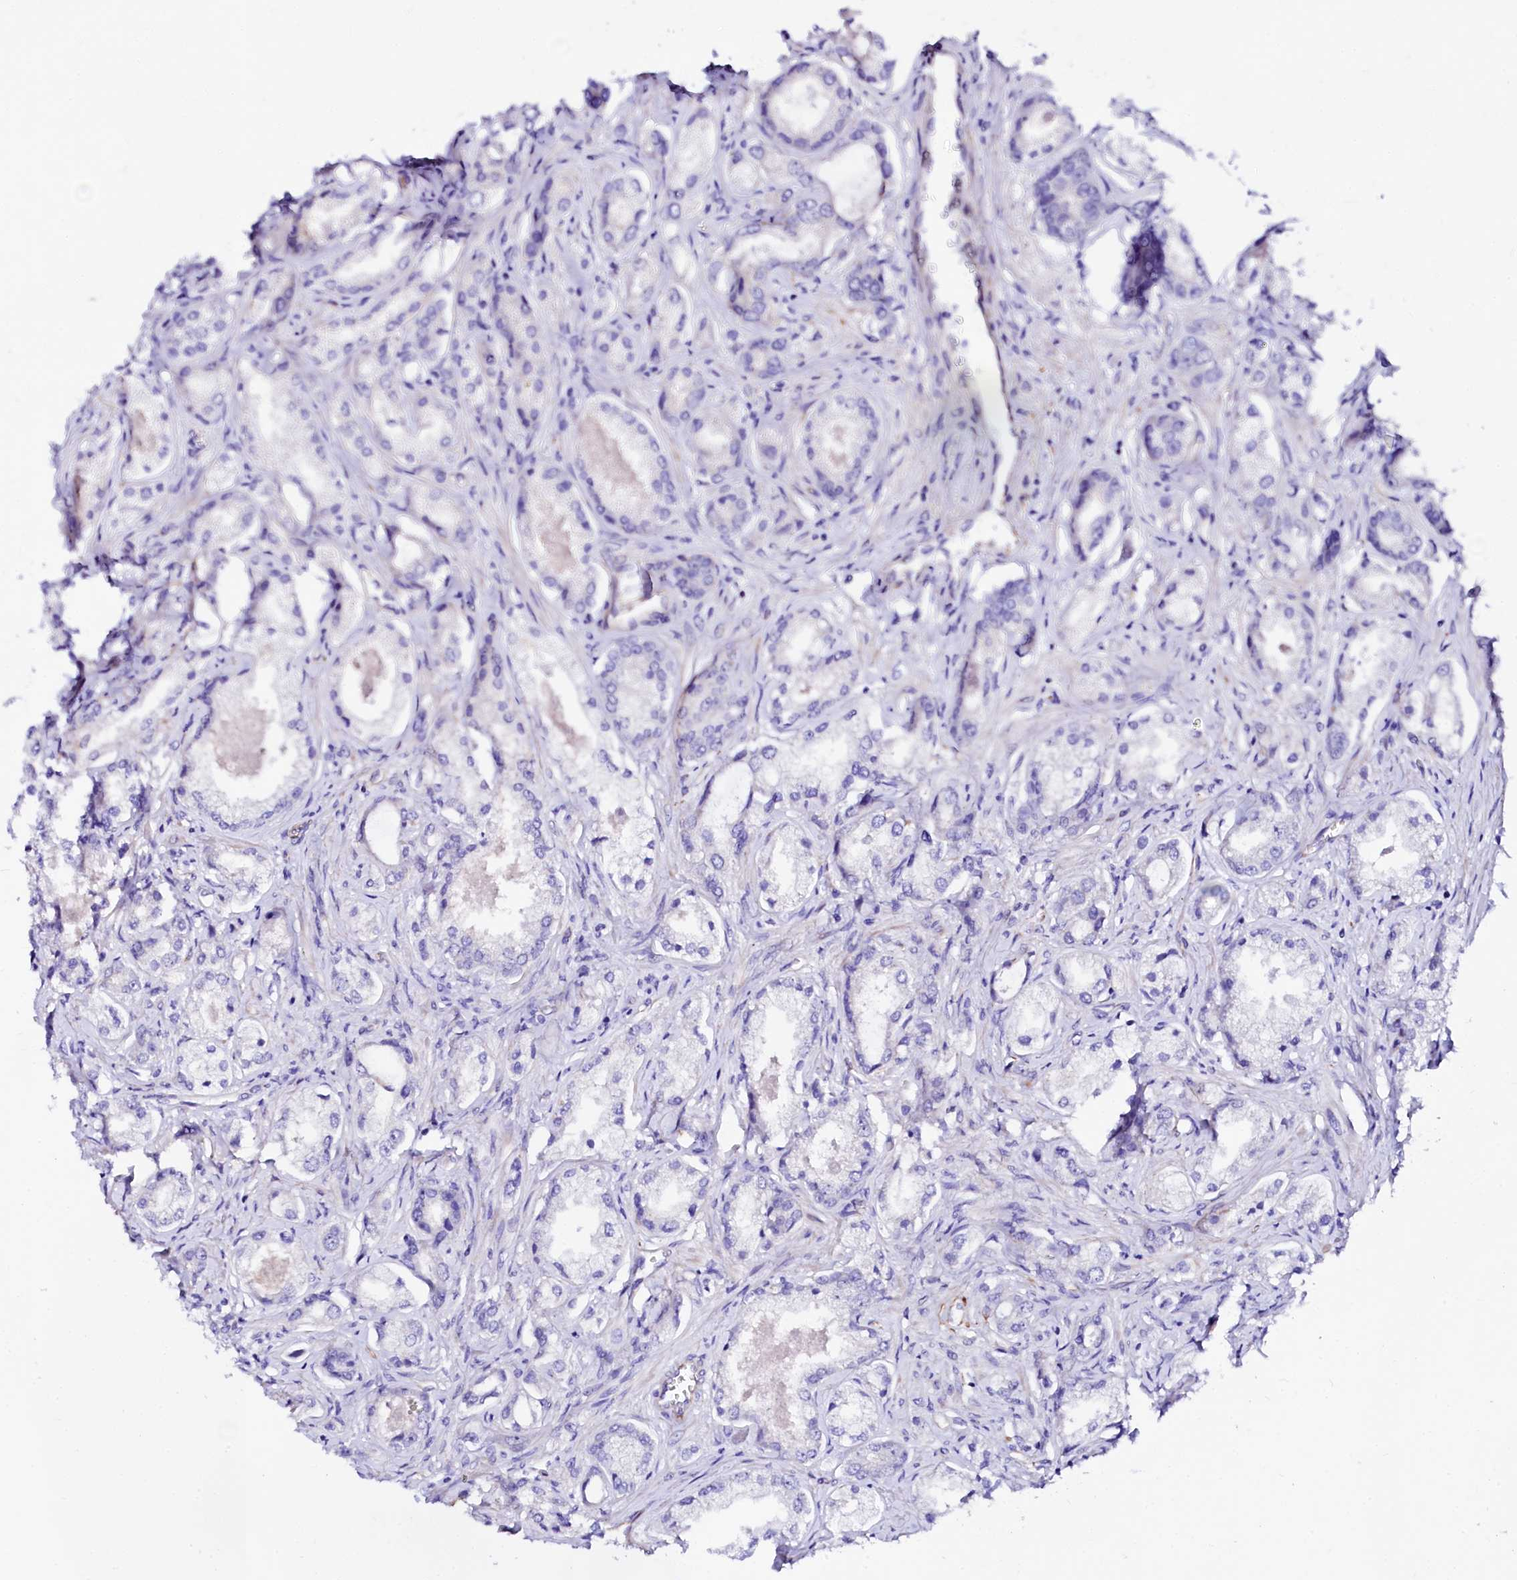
{"staining": {"intensity": "negative", "quantity": "none", "location": "none"}, "tissue": "prostate cancer", "cell_type": "Tumor cells", "image_type": "cancer", "snomed": [{"axis": "morphology", "description": "Adenocarcinoma, Low grade"}, {"axis": "topography", "description": "Prostate"}], "caption": "Immunohistochemistry (IHC) micrograph of prostate cancer (low-grade adenocarcinoma) stained for a protein (brown), which reveals no positivity in tumor cells.", "gene": "SFR1", "patient": {"sex": "male", "age": 68}}